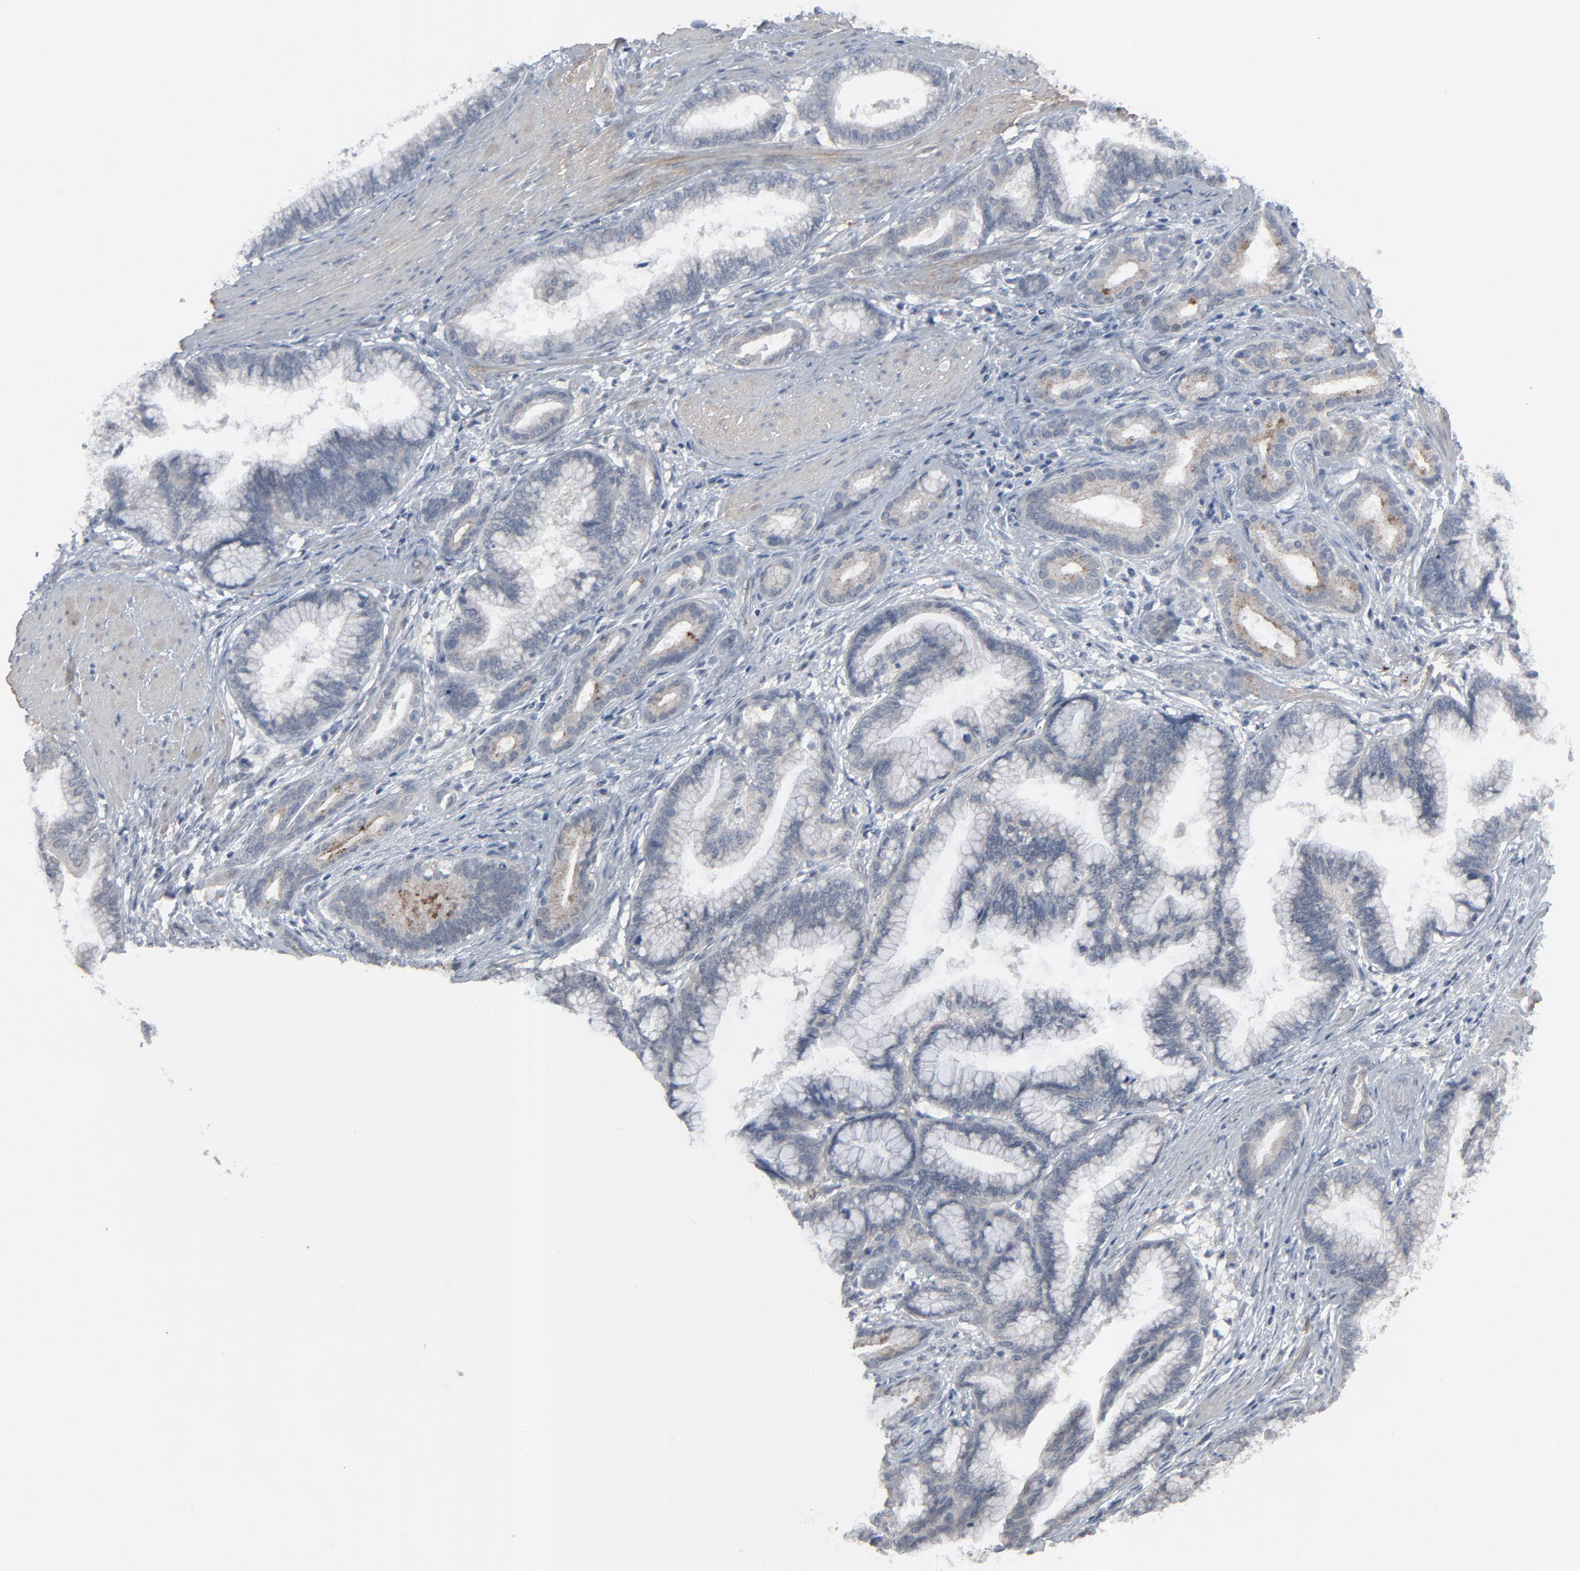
{"staining": {"intensity": "weak", "quantity": ">75%", "location": "cytoplasmic/membranous"}, "tissue": "pancreatic cancer", "cell_type": "Tumor cells", "image_type": "cancer", "snomed": [{"axis": "morphology", "description": "Adenocarcinoma, NOS"}, {"axis": "topography", "description": "Pancreas"}], "caption": "Brown immunohistochemical staining in human adenocarcinoma (pancreatic) displays weak cytoplasmic/membranous staining in about >75% of tumor cells.", "gene": "NEUROD1", "patient": {"sex": "female", "age": 64}}